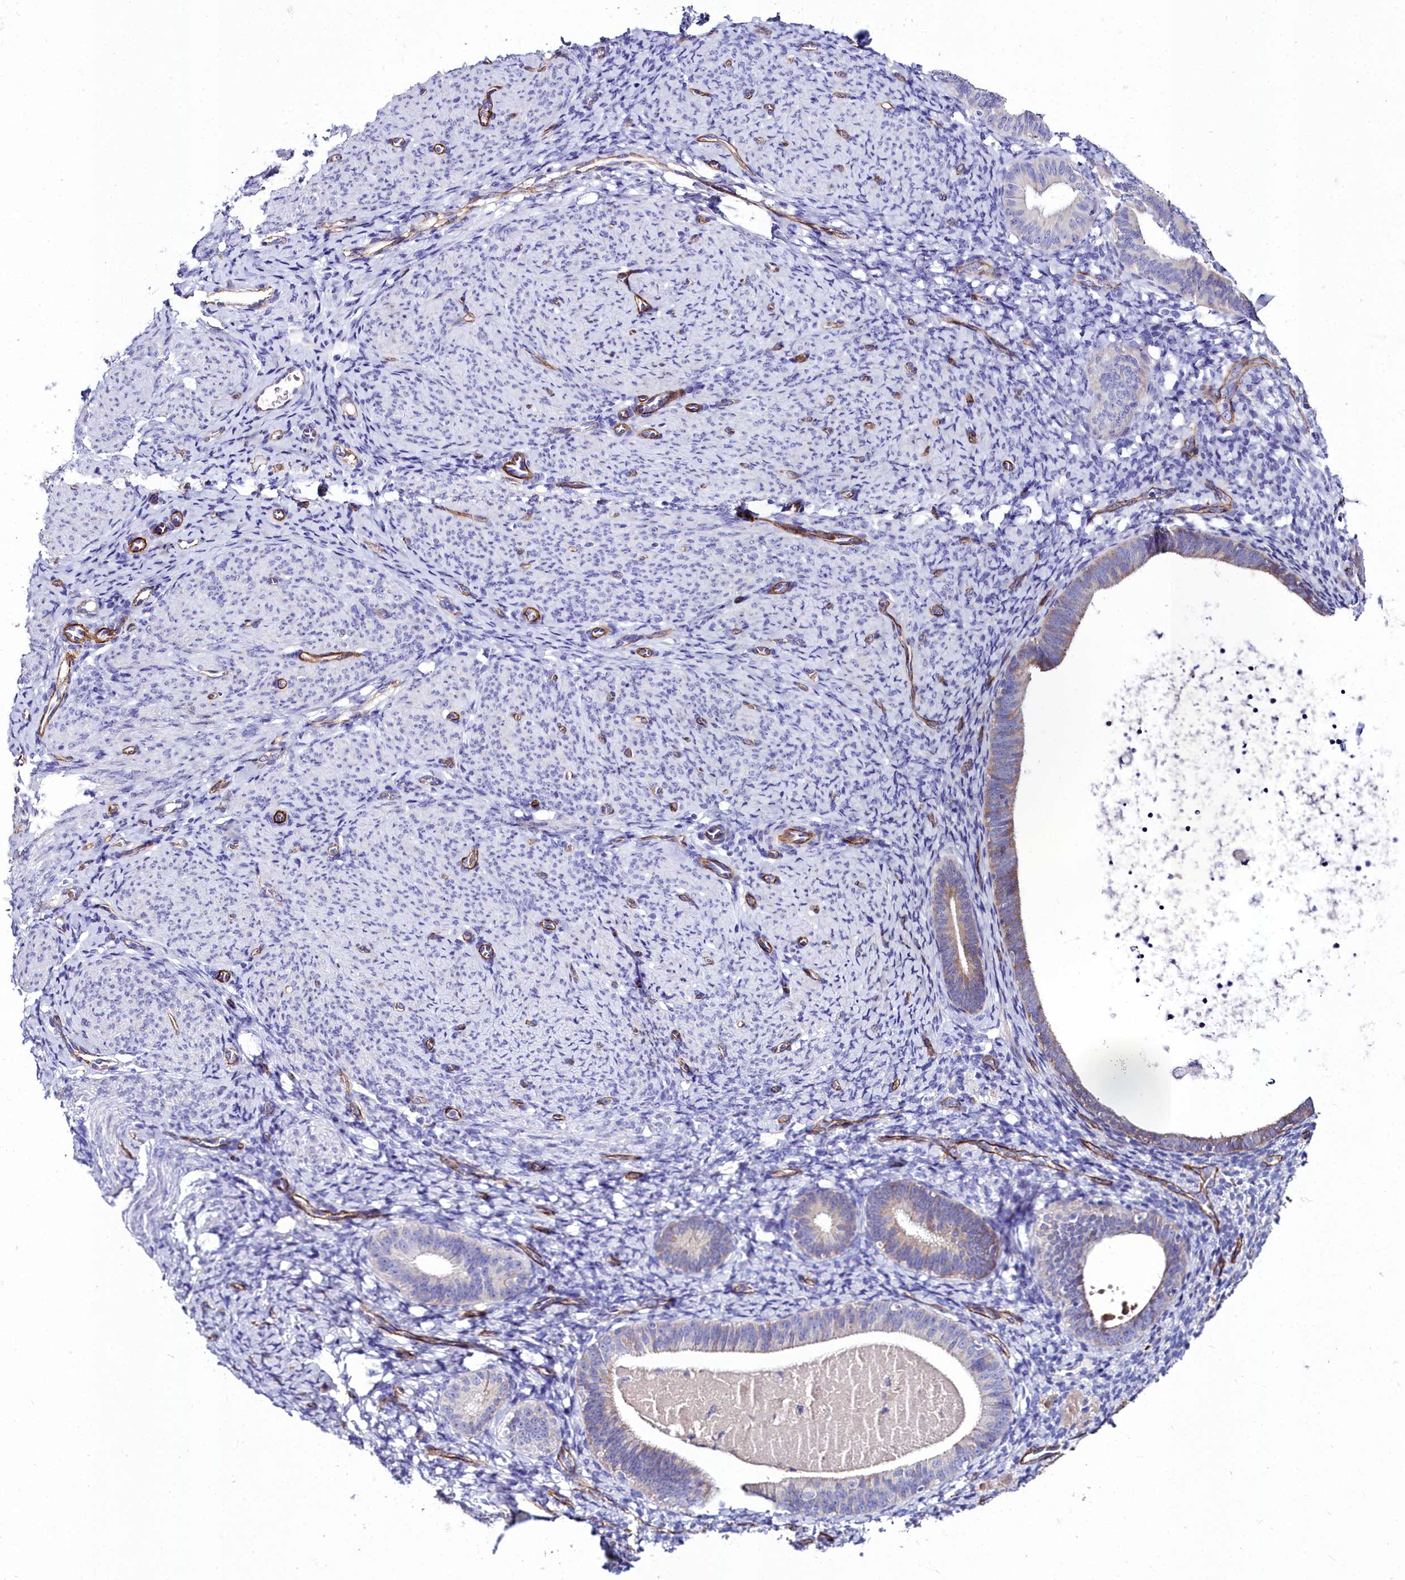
{"staining": {"intensity": "negative", "quantity": "none", "location": "none"}, "tissue": "endometrium", "cell_type": "Cells in endometrial stroma", "image_type": "normal", "snomed": [{"axis": "morphology", "description": "Normal tissue, NOS"}, {"axis": "topography", "description": "Endometrium"}], "caption": "DAB (3,3'-diaminobenzidine) immunohistochemical staining of unremarkable human endometrium demonstrates no significant staining in cells in endometrial stroma.", "gene": "CYP4F11", "patient": {"sex": "female", "age": 65}}